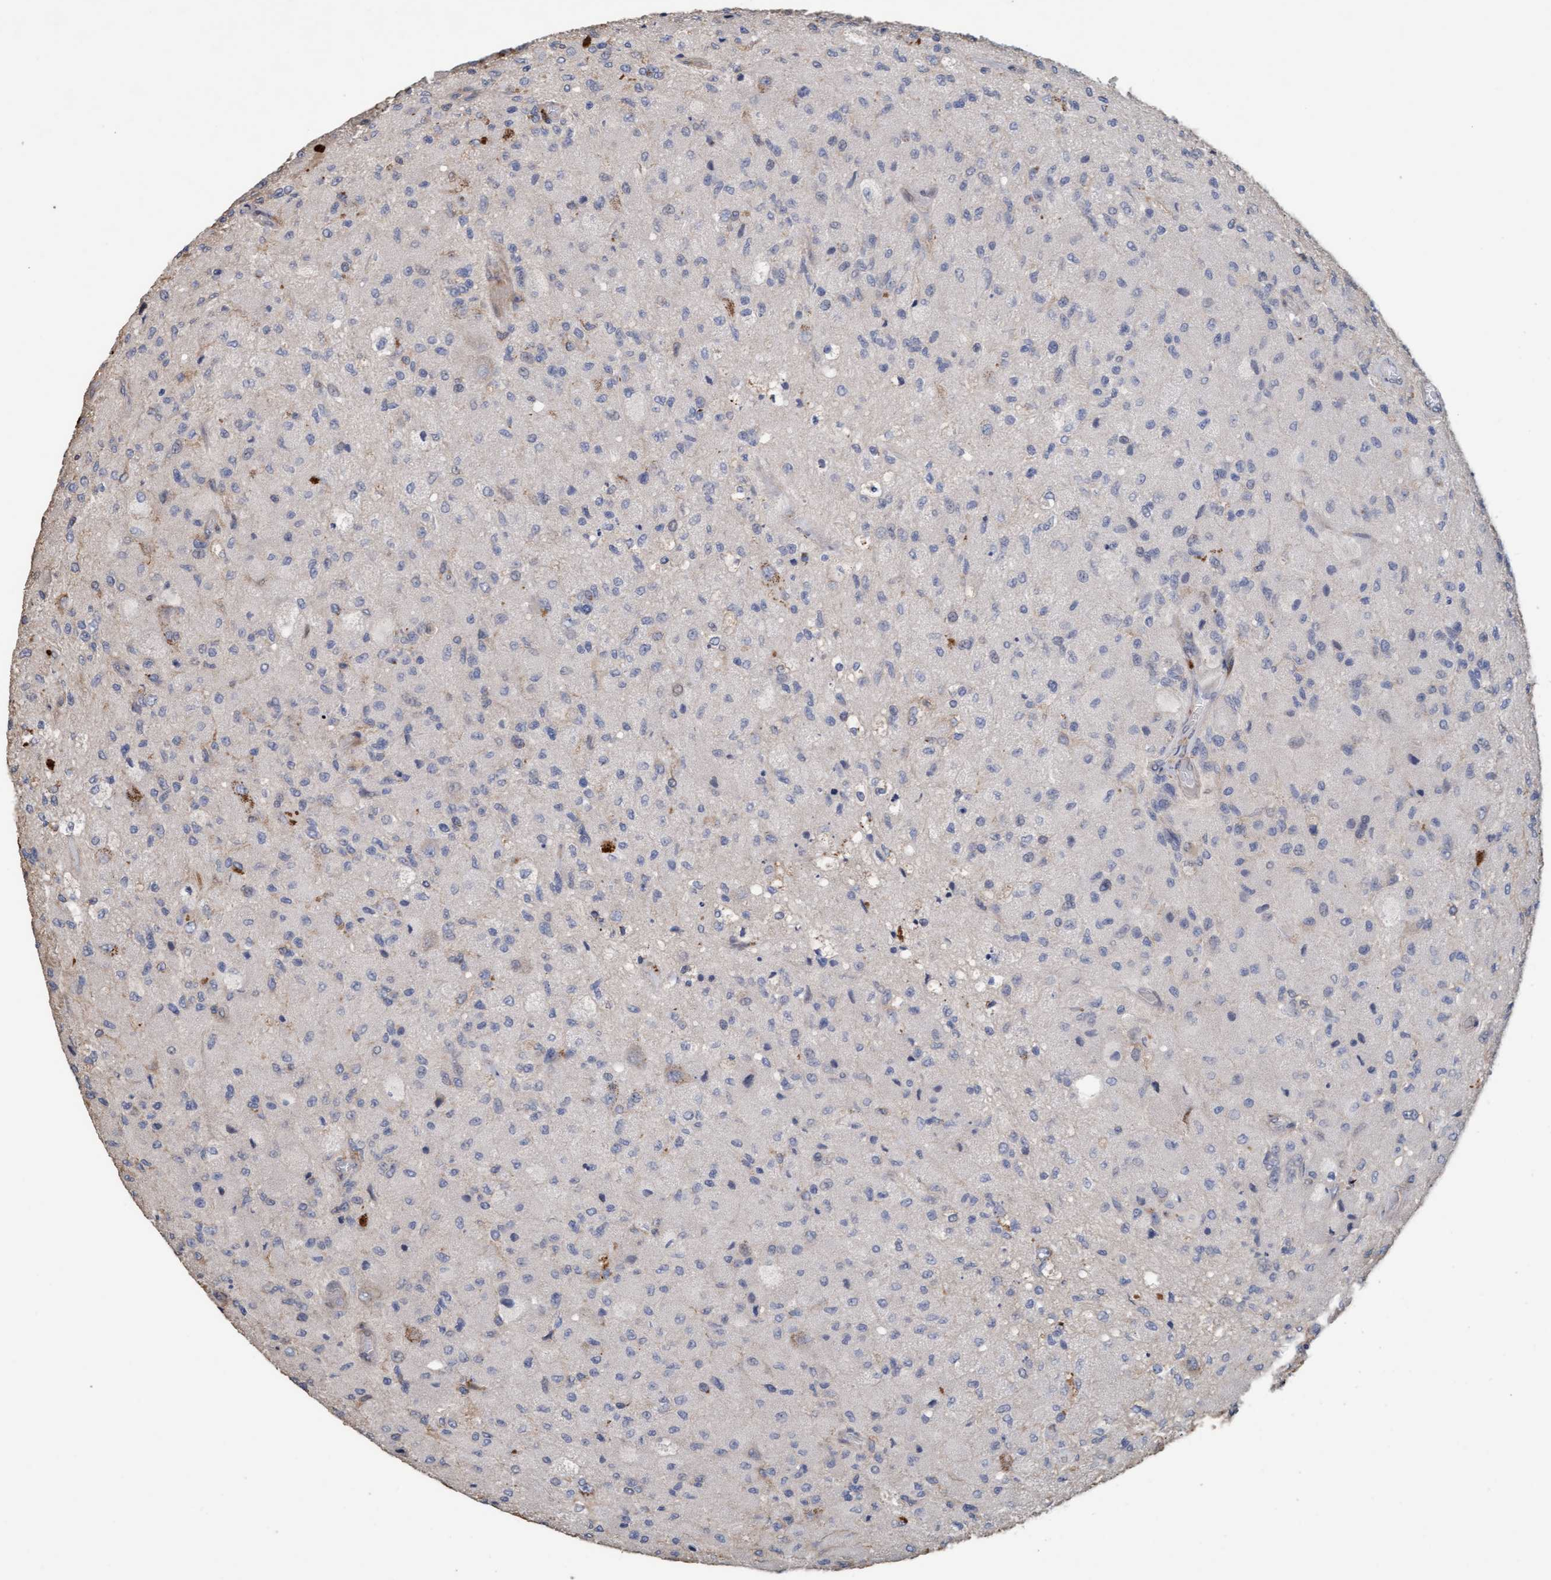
{"staining": {"intensity": "negative", "quantity": "none", "location": "none"}, "tissue": "glioma", "cell_type": "Tumor cells", "image_type": "cancer", "snomed": [{"axis": "morphology", "description": "Normal tissue, NOS"}, {"axis": "morphology", "description": "Glioma, malignant, High grade"}, {"axis": "topography", "description": "Cerebral cortex"}], "caption": "DAB (3,3'-diaminobenzidine) immunohistochemical staining of glioma reveals no significant staining in tumor cells. The staining is performed using DAB (3,3'-diaminobenzidine) brown chromogen with nuclei counter-stained in using hematoxylin.", "gene": "LONRF1", "patient": {"sex": "male", "age": 77}}